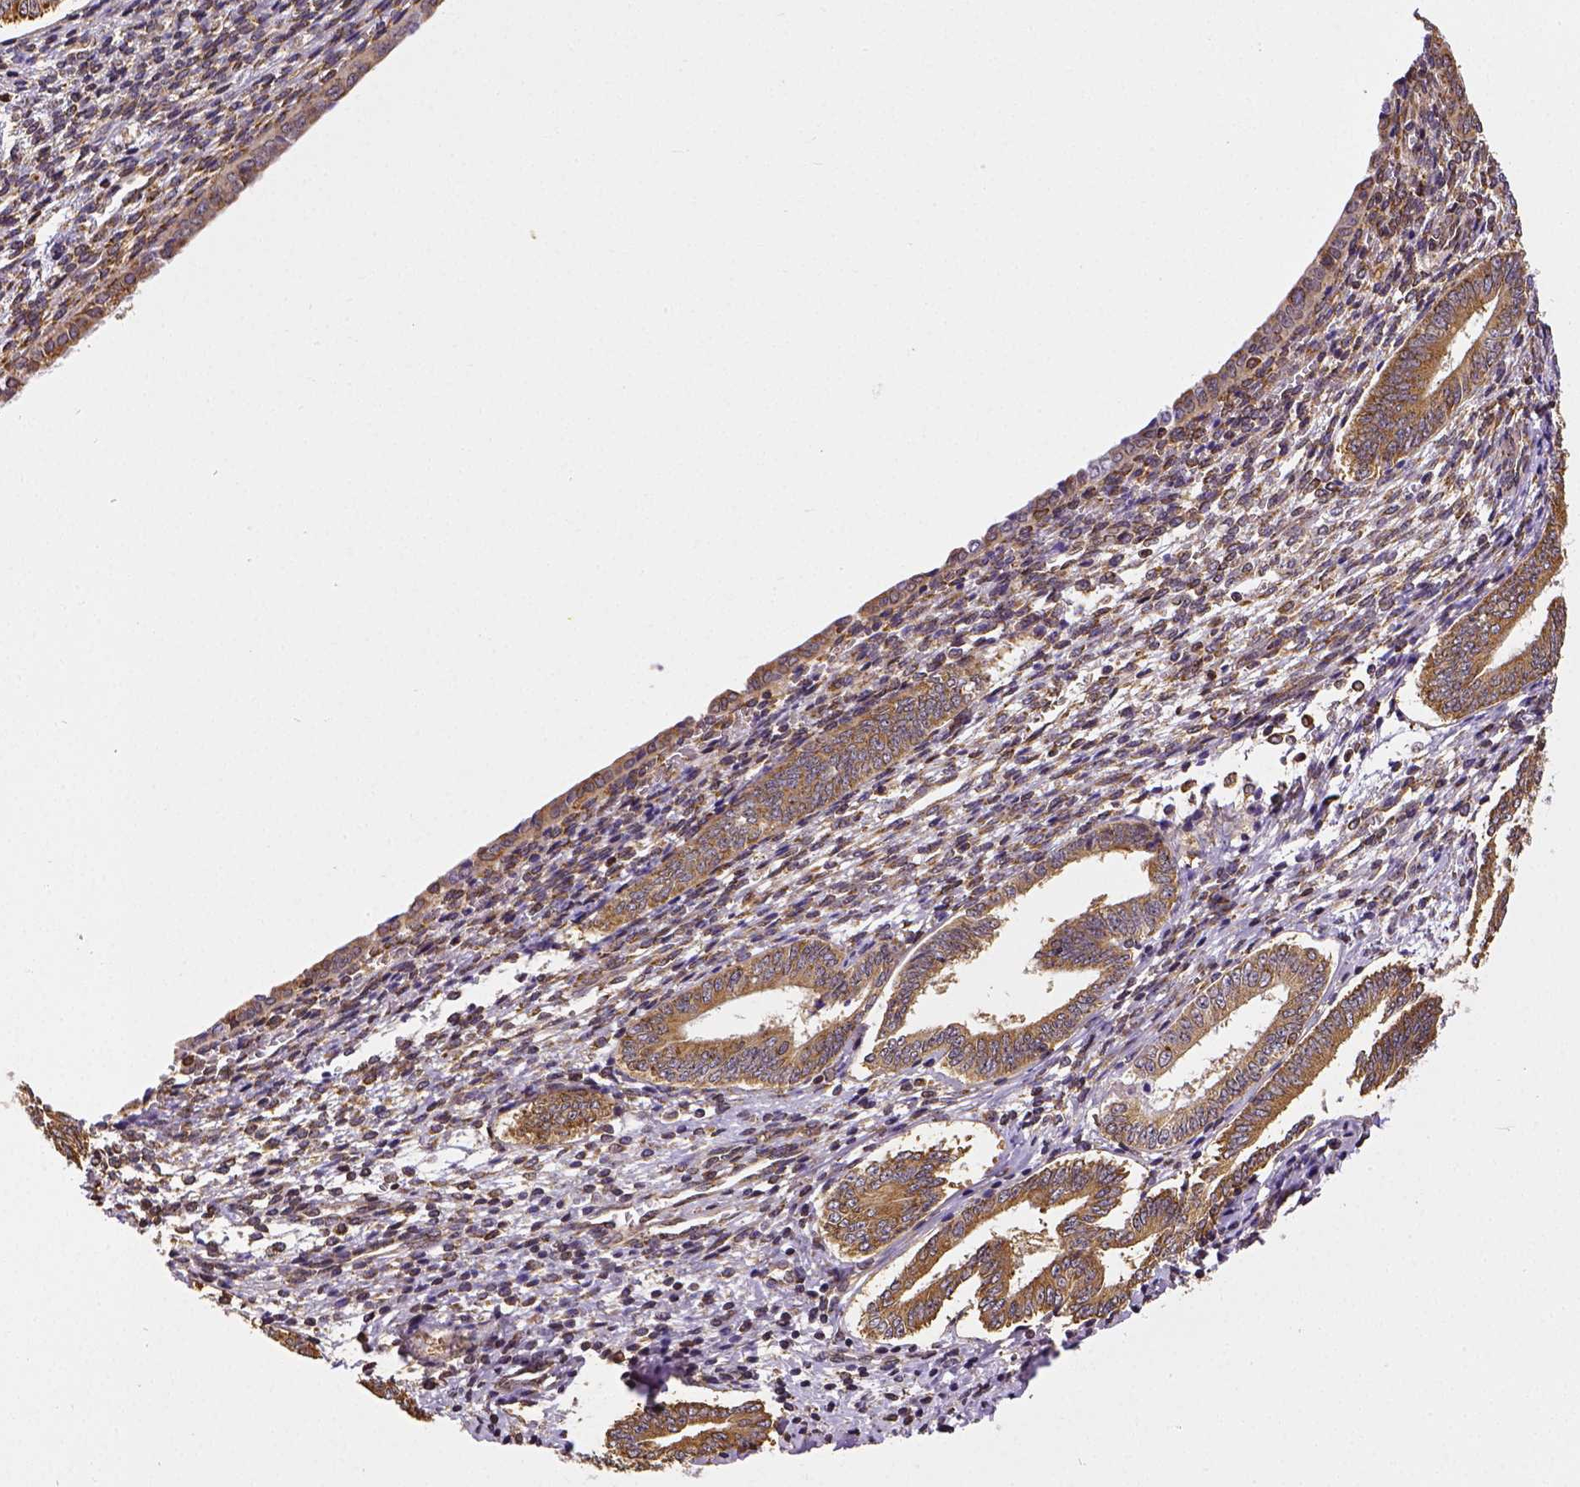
{"staining": {"intensity": "moderate", "quantity": ">75%", "location": "cytoplasmic/membranous"}, "tissue": "cervical cancer", "cell_type": "Tumor cells", "image_type": "cancer", "snomed": [{"axis": "morphology", "description": "Squamous cell carcinoma, NOS"}, {"axis": "topography", "description": "Cervix"}], "caption": "Brown immunohistochemical staining in human cervical cancer exhibits moderate cytoplasmic/membranous positivity in about >75% of tumor cells.", "gene": "MTDH", "patient": {"sex": "female", "age": 59}}